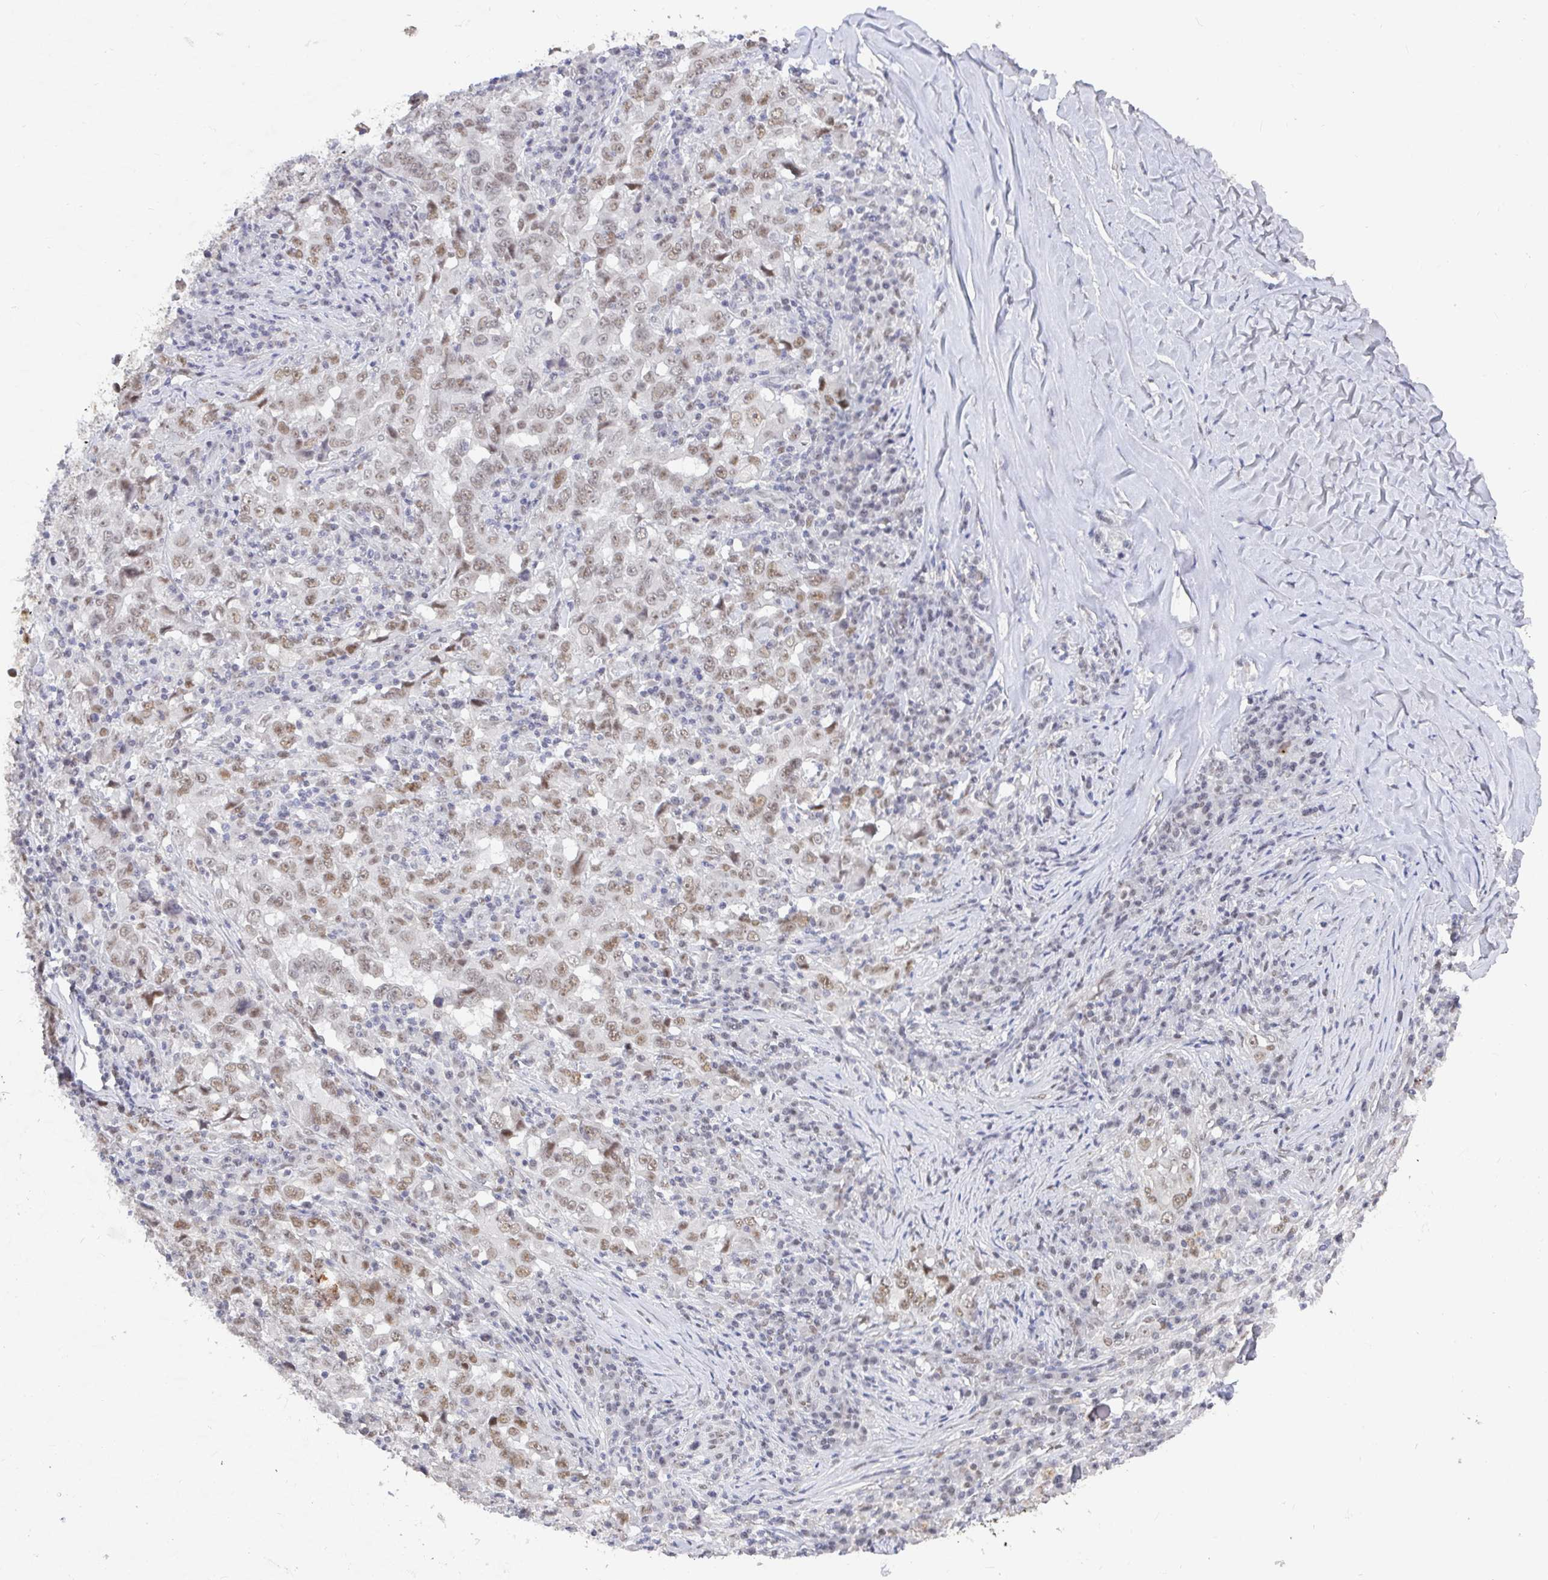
{"staining": {"intensity": "weak", "quantity": ">75%", "location": "nuclear"}, "tissue": "lung cancer", "cell_type": "Tumor cells", "image_type": "cancer", "snomed": [{"axis": "morphology", "description": "Adenocarcinoma, NOS"}, {"axis": "topography", "description": "Lung"}], "caption": "Immunohistochemistry photomicrograph of human adenocarcinoma (lung) stained for a protein (brown), which displays low levels of weak nuclear expression in about >75% of tumor cells.", "gene": "RCOR1", "patient": {"sex": "male", "age": 67}}